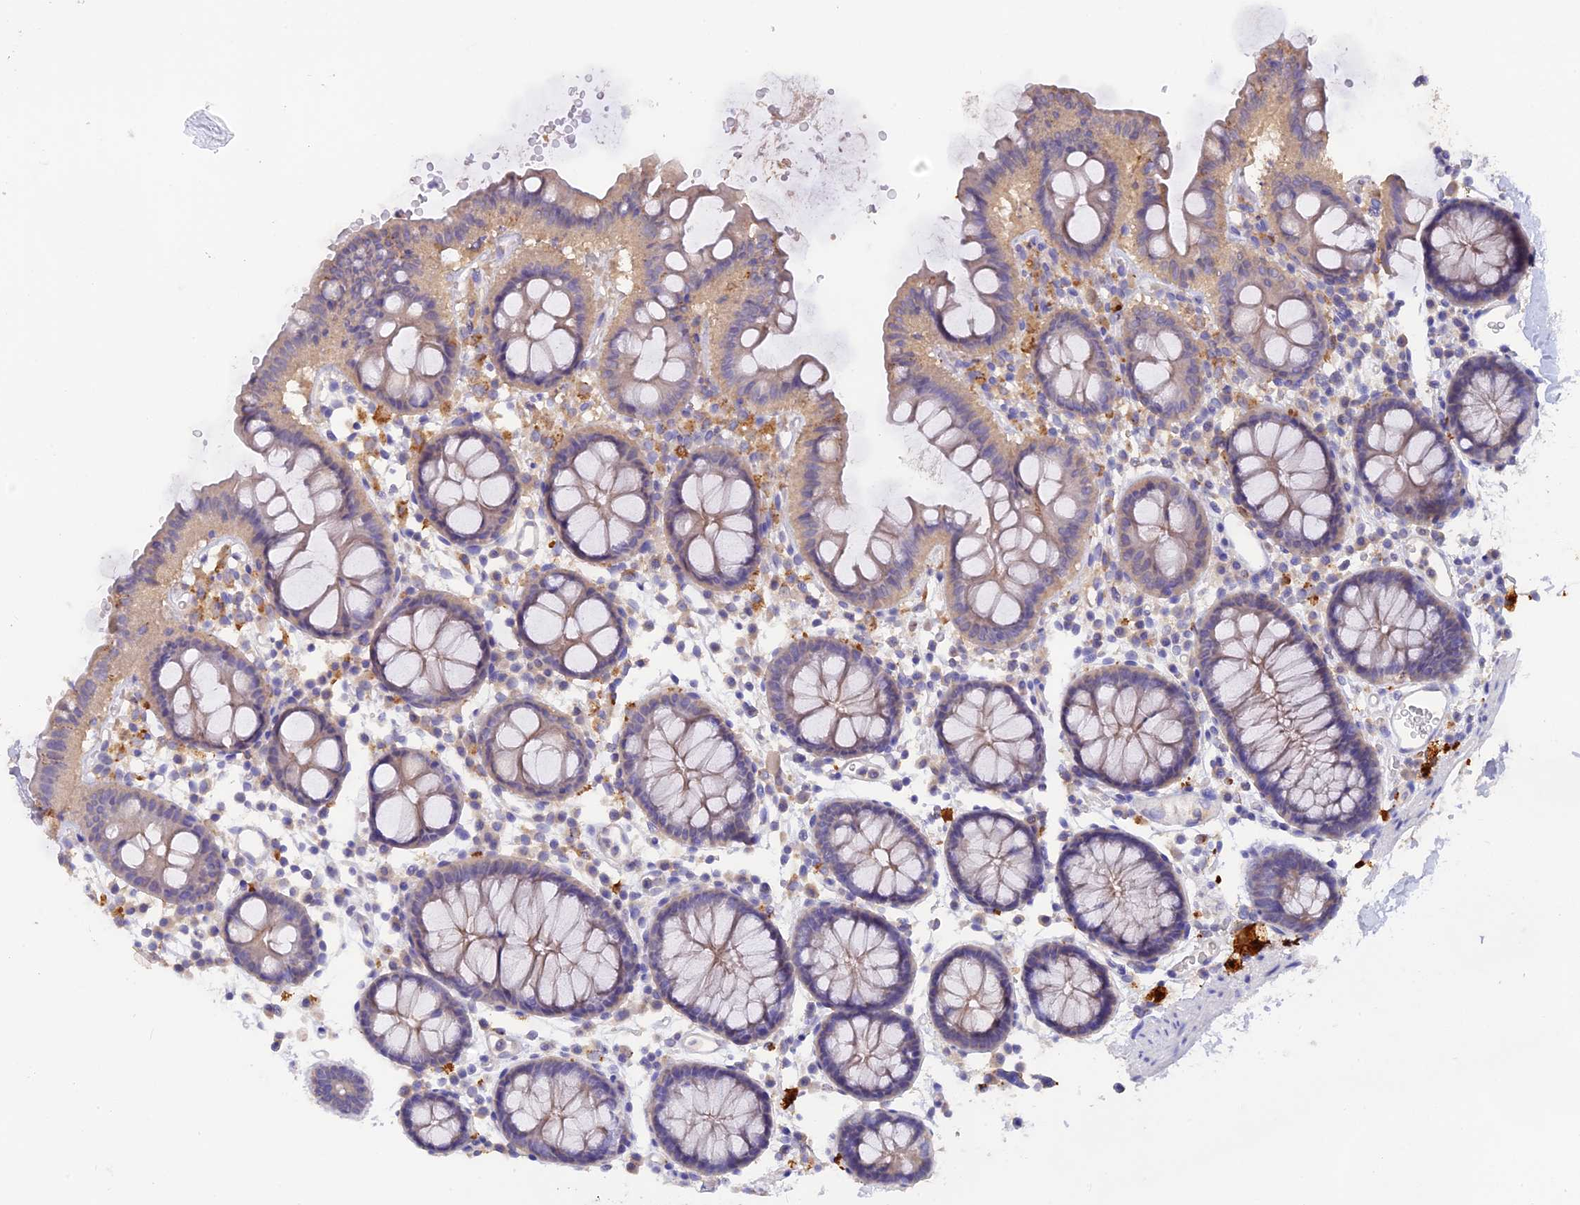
{"staining": {"intensity": "negative", "quantity": "none", "location": "none"}, "tissue": "colon", "cell_type": "Endothelial cells", "image_type": "normal", "snomed": [{"axis": "morphology", "description": "Normal tissue, NOS"}, {"axis": "topography", "description": "Colon"}], "caption": "Colon stained for a protein using immunohistochemistry (IHC) reveals no expression endothelial cells.", "gene": "SLC26A4", "patient": {"sex": "male", "age": 75}}